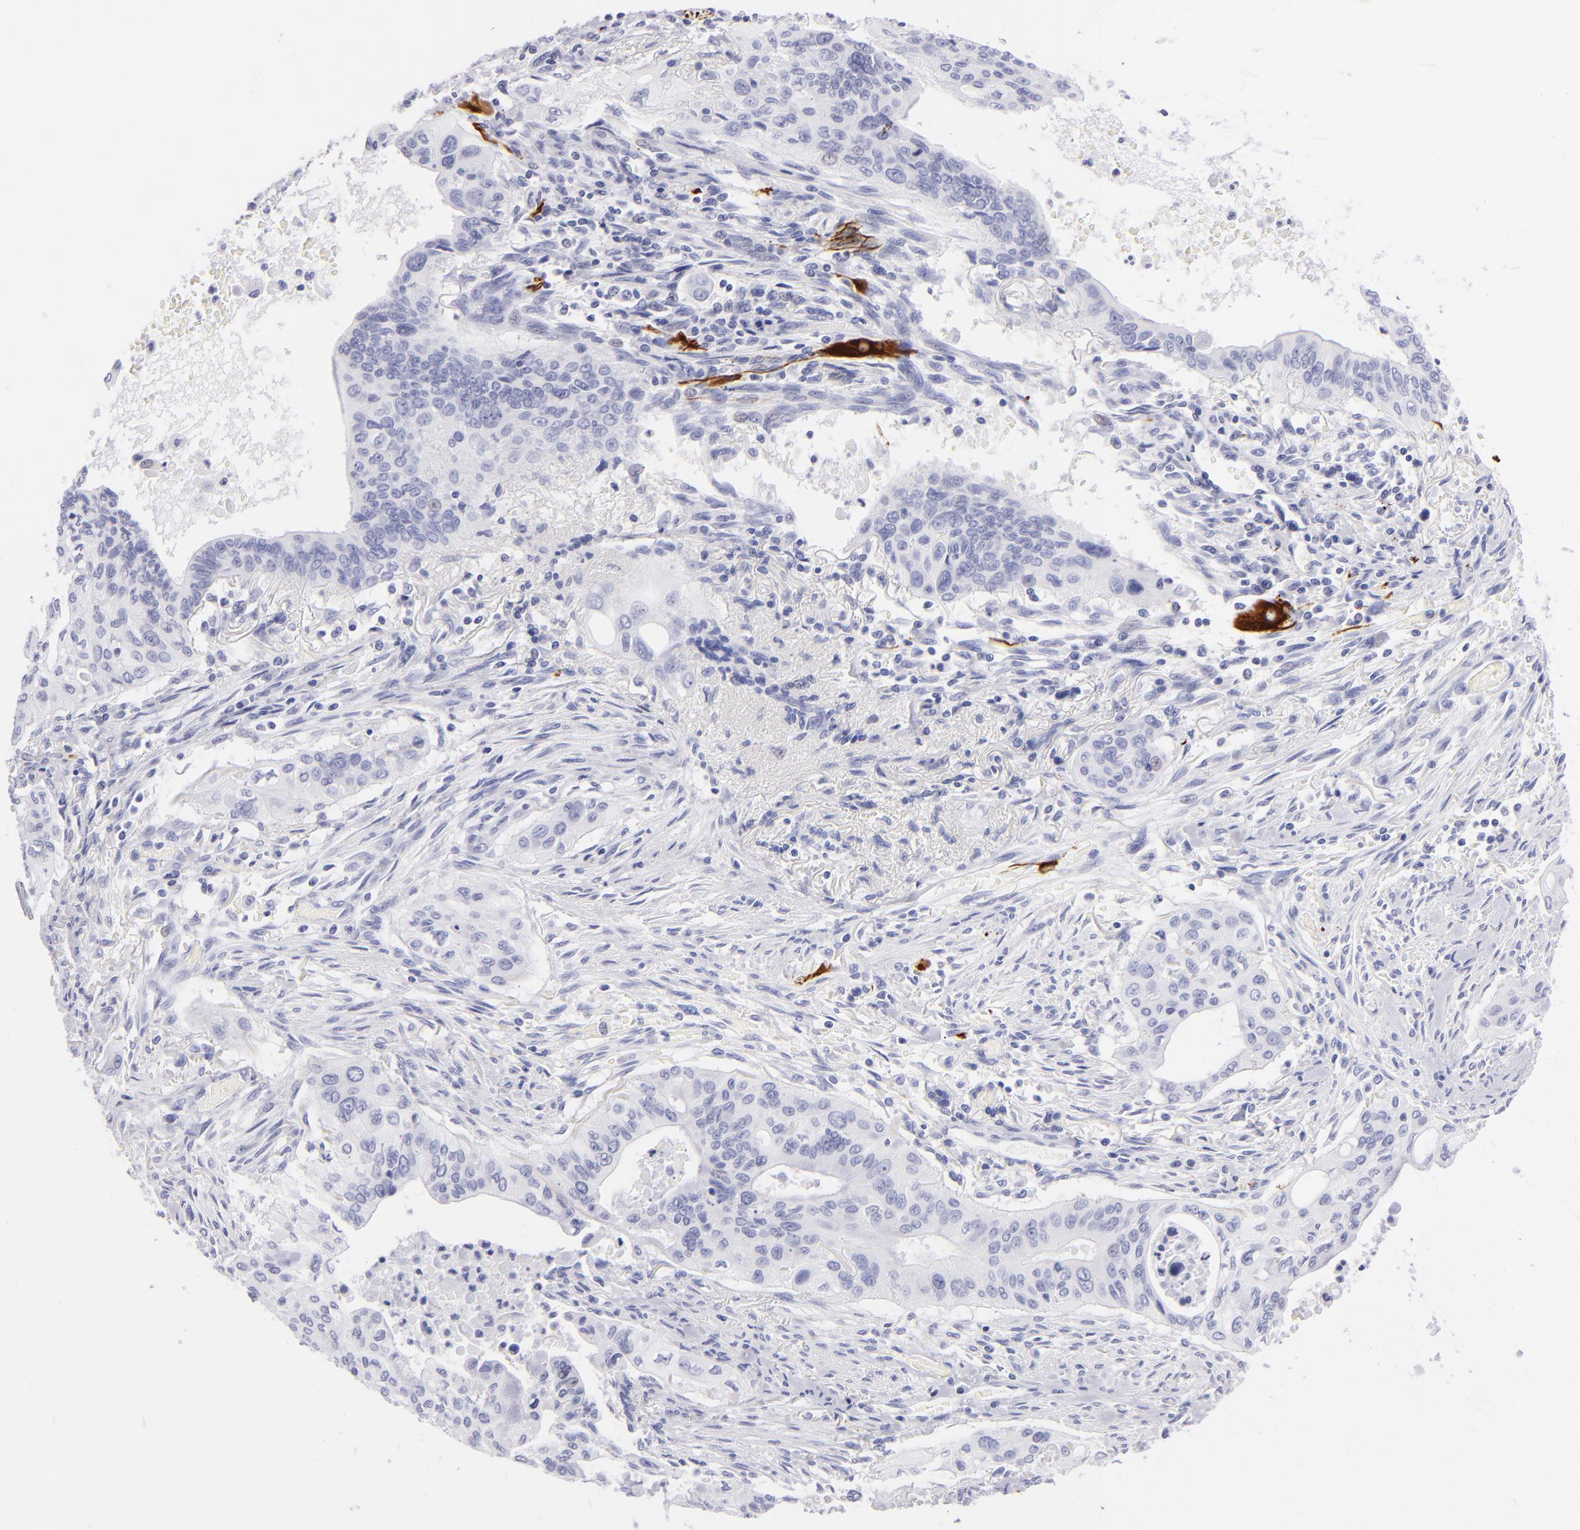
{"staining": {"intensity": "negative", "quantity": "none", "location": "none"}, "tissue": "pancreatic cancer", "cell_type": "Tumor cells", "image_type": "cancer", "snomed": [{"axis": "morphology", "description": "Adenocarcinoma, NOS"}, {"axis": "topography", "description": "Pancreas"}], "caption": "Pancreatic cancer was stained to show a protein in brown. There is no significant positivity in tumor cells.", "gene": "PRPH", "patient": {"sex": "male", "age": 77}}